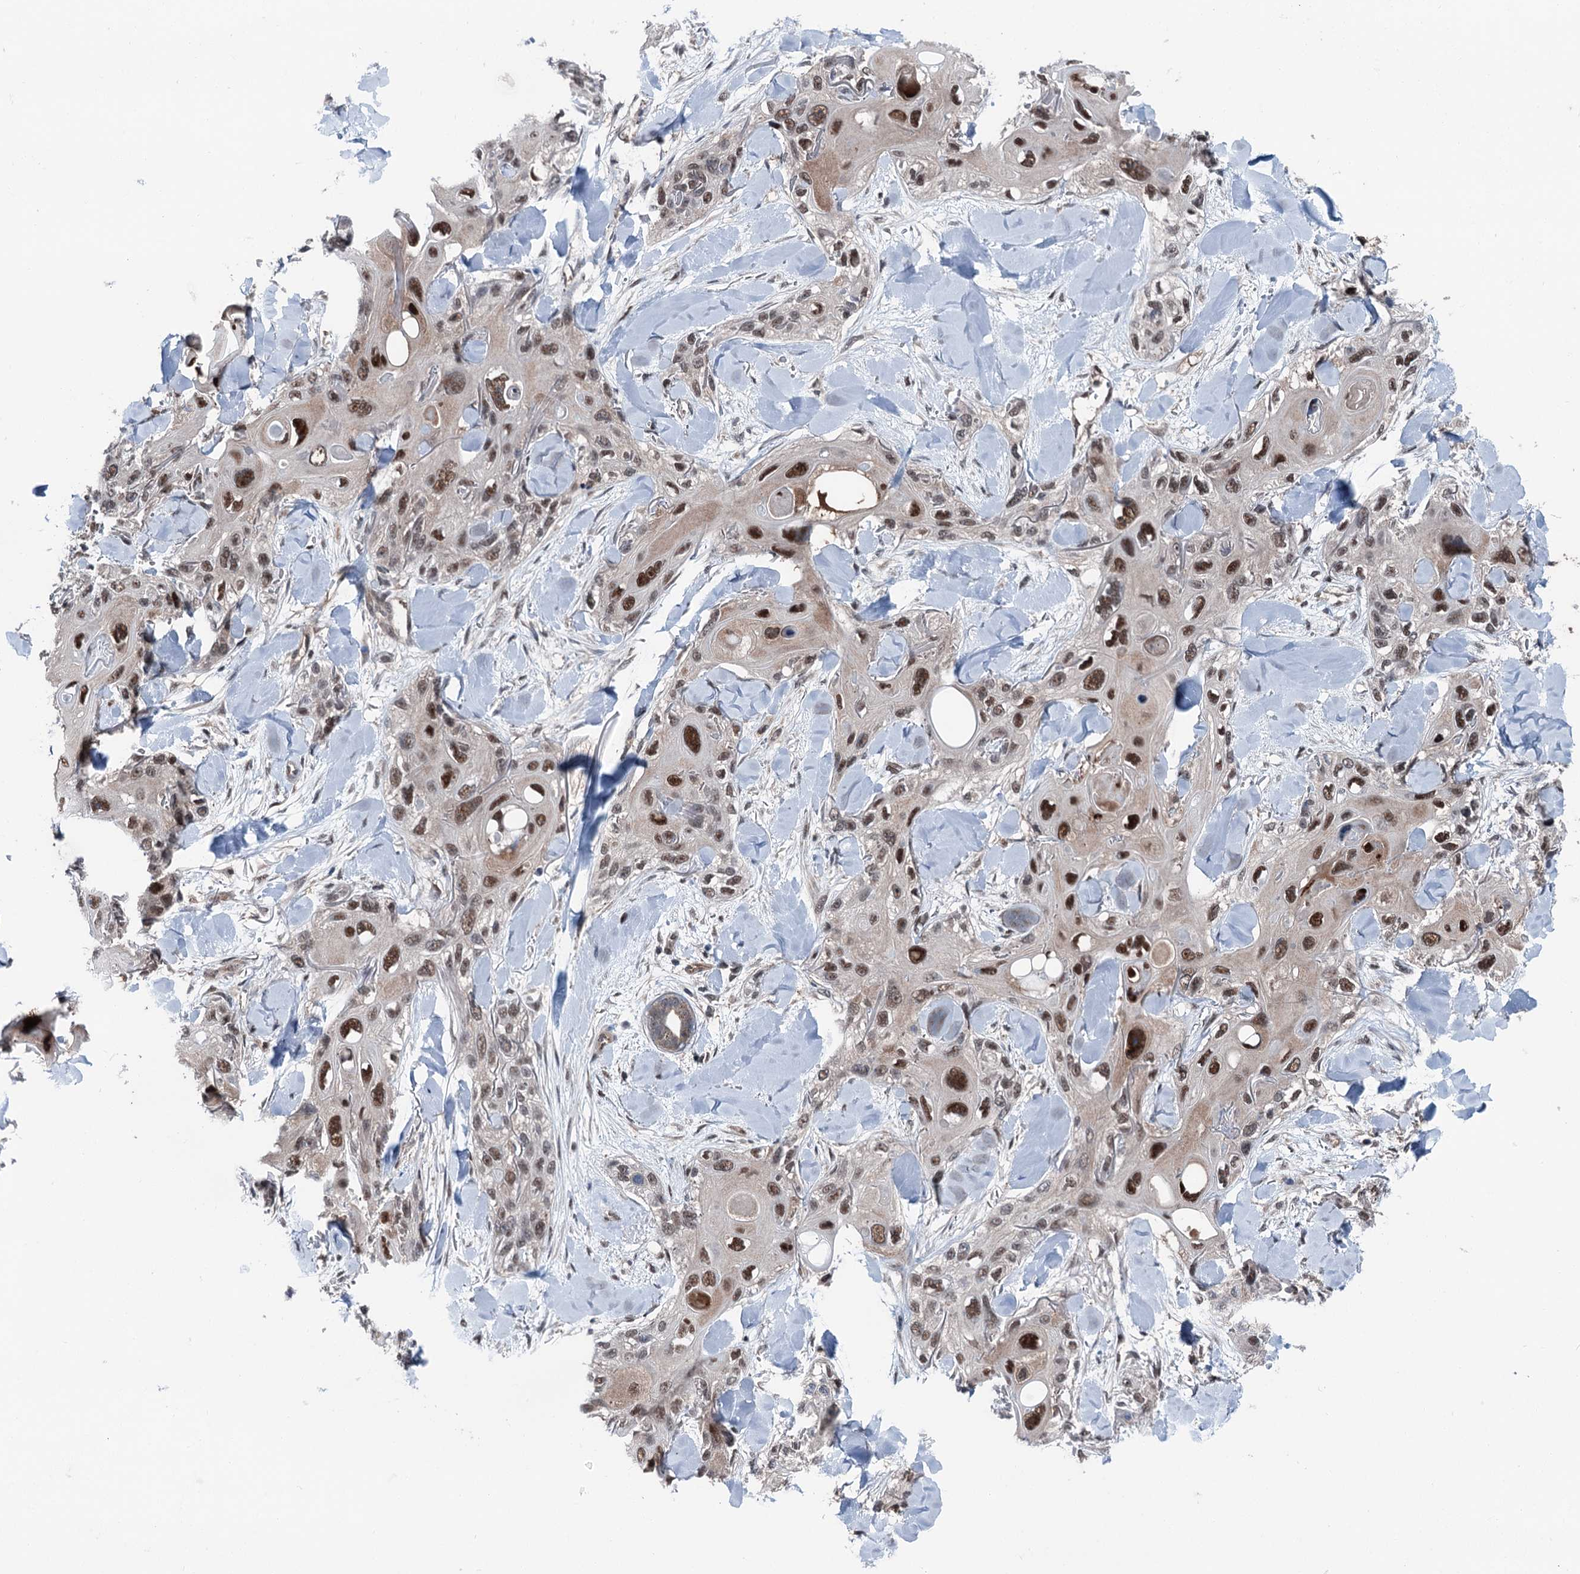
{"staining": {"intensity": "strong", "quantity": ">75%", "location": "nuclear"}, "tissue": "skin cancer", "cell_type": "Tumor cells", "image_type": "cancer", "snomed": [{"axis": "morphology", "description": "Normal tissue, NOS"}, {"axis": "morphology", "description": "Squamous cell carcinoma, NOS"}, {"axis": "topography", "description": "Skin"}], "caption": "Immunohistochemistry image of human skin cancer stained for a protein (brown), which reveals high levels of strong nuclear expression in approximately >75% of tumor cells.", "gene": "PSMD13", "patient": {"sex": "male", "age": 72}}